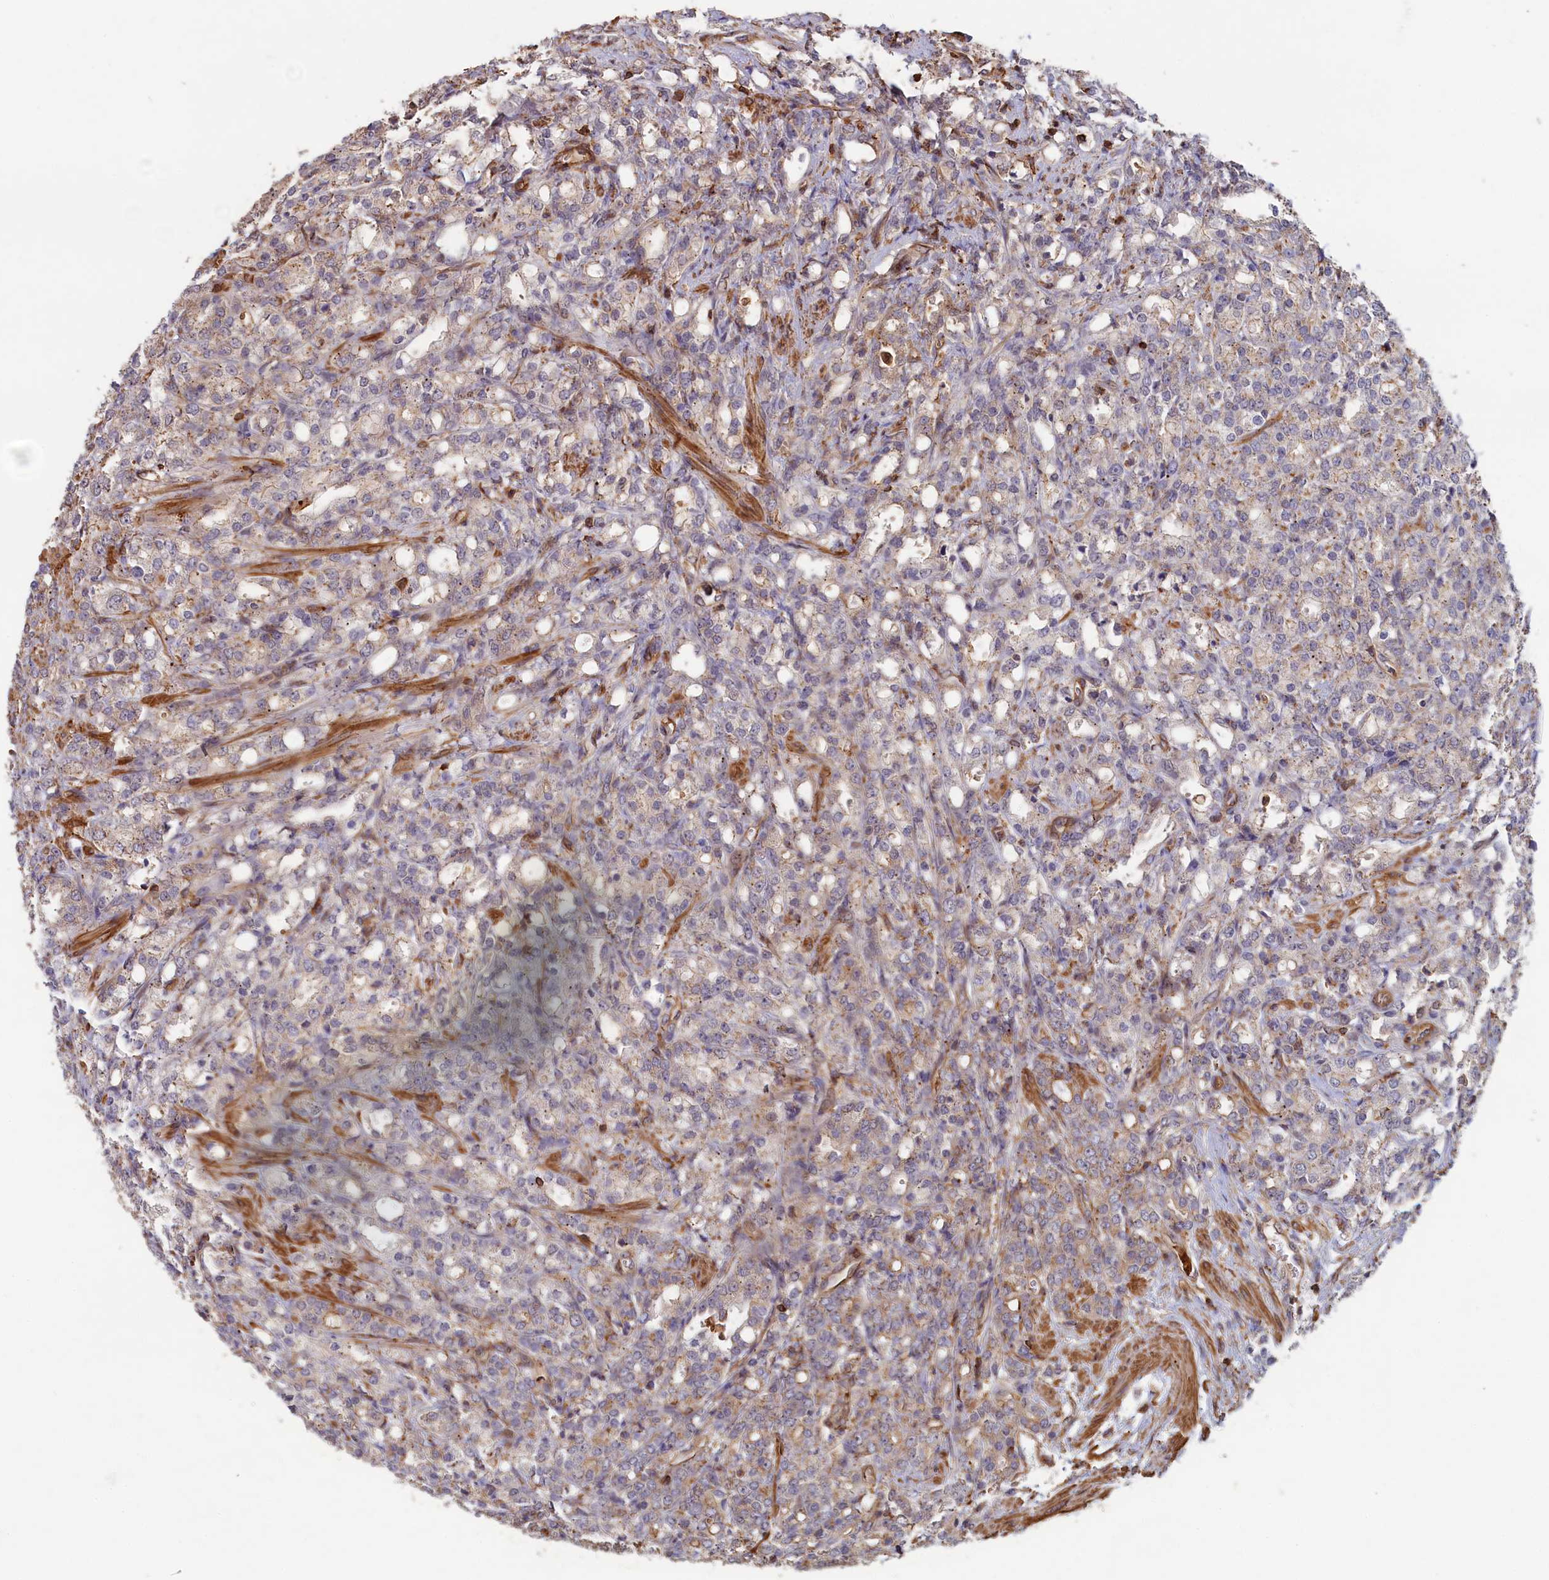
{"staining": {"intensity": "moderate", "quantity": "<25%", "location": "cytoplasmic/membranous"}, "tissue": "prostate cancer", "cell_type": "Tumor cells", "image_type": "cancer", "snomed": [{"axis": "morphology", "description": "Adenocarcinoma, High grade"}, {"axis": "topography", "description": "Prostate"}], "caption": "About <25% of tumor cells in prostate cancer exhibit moderate cytoplasmic/membranous protein positivity as visualized by brown immunohistochemical staining.", "gene": "ANKRD27", "patient": {"sex": "male", "age": 62}}